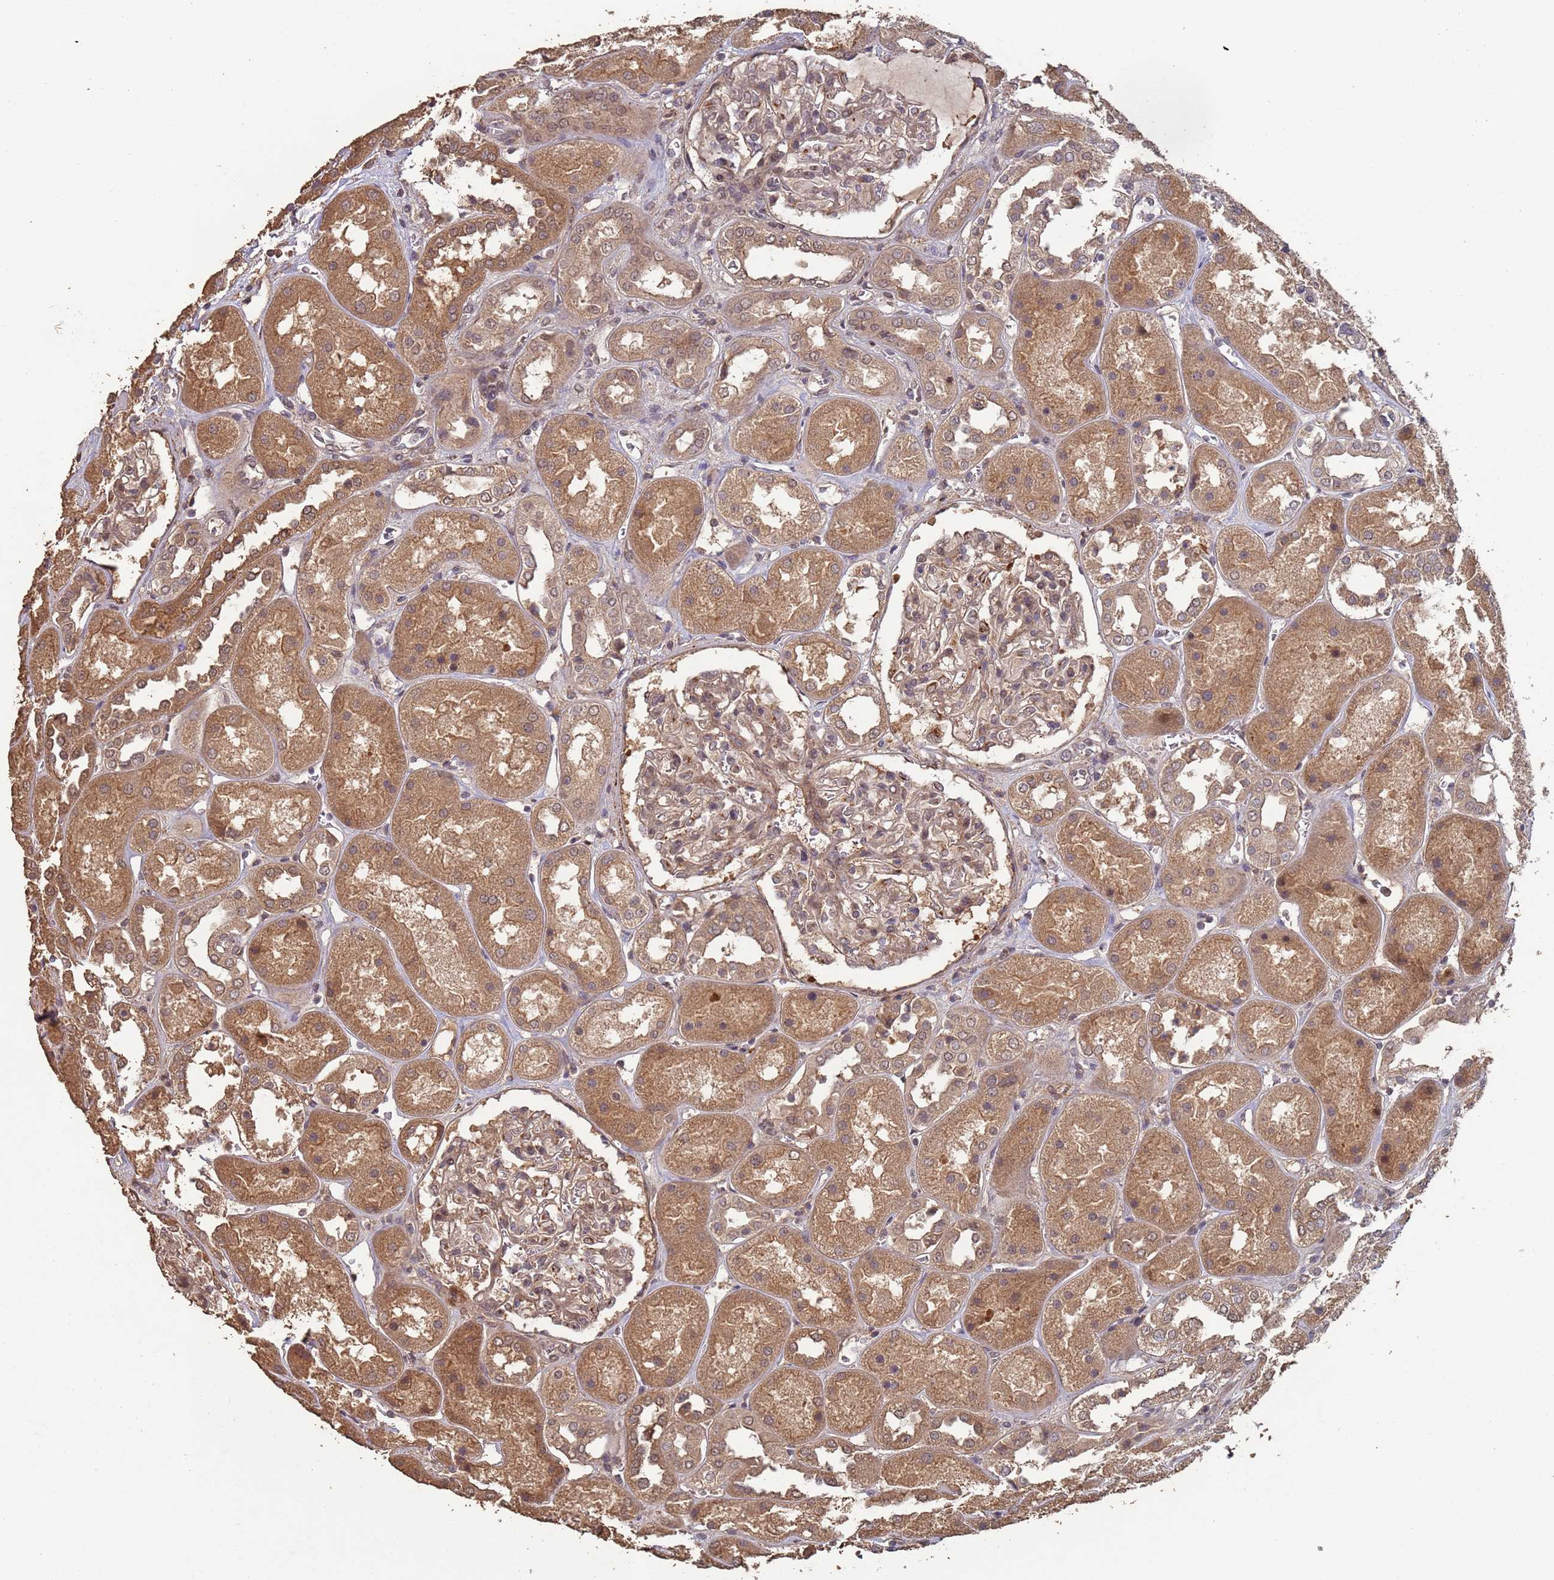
{"staining": {"intensity": "moderate", "quantity": "25%-75%", "location": "cytoplasmic/membranous,nuclear"}, "tissue": "kidney", "cell_type": "Cells in glomeruli", "image_type": "normal", "snomed": [{"axis": "morphology", "description": "Normal tissue, NOS"}, {"axis": "topography", "description": "Kidney"}], "caption": "Moderate cytoplasmic/membranous,nuclear staining is appreciated in about 25%-75% of cells in glomeruli in normal kidney.", "gene": "FRAT1", "patient": {"sex": "male", "age": 70}}